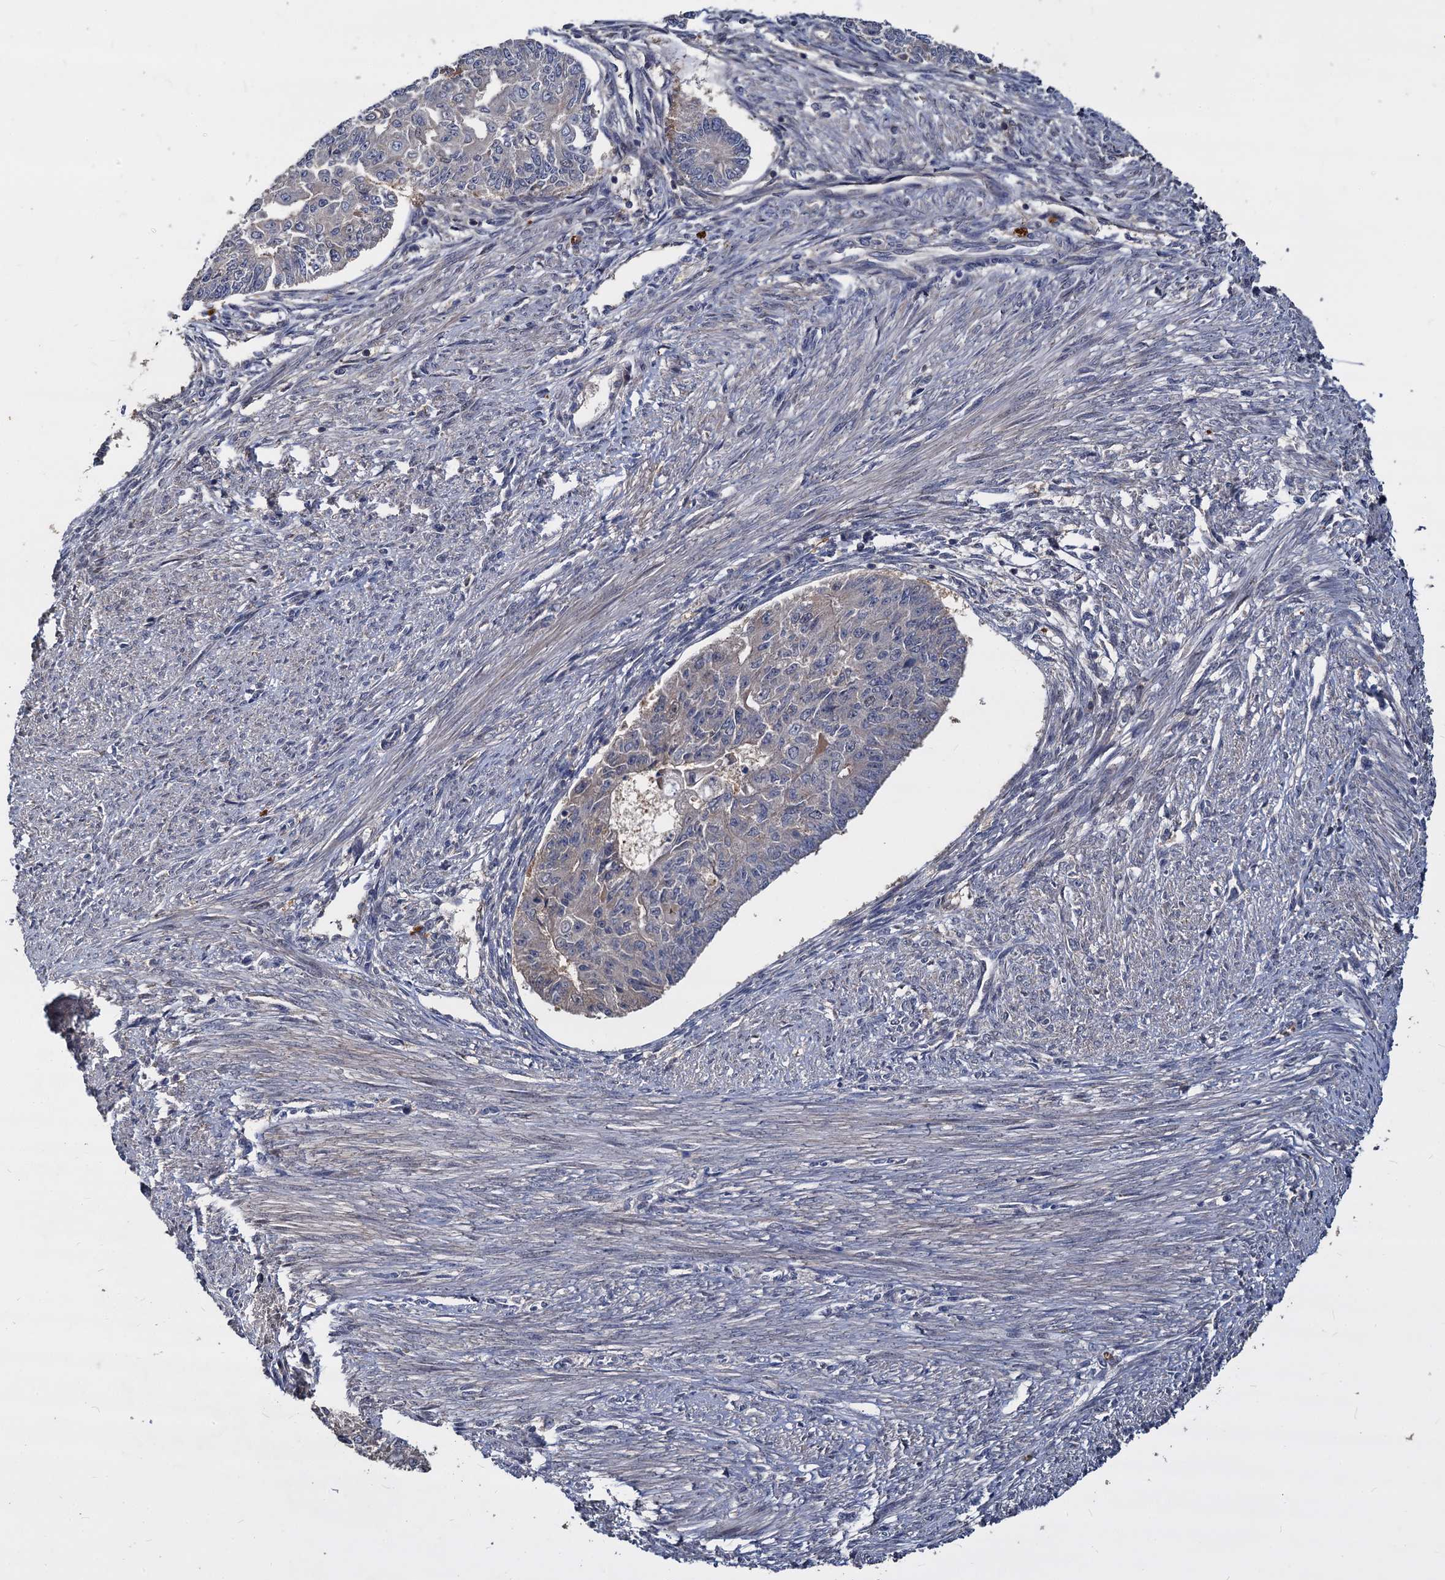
{"staining": {"intensity": "negative", "quantity": "none", "location": "none"}, "tissue": "endometrial cancer", "cell_type": "Tumor cells", "image_type": "cancer", "snomed": [{"axis": "morphology", "description": "Adenocarcinoma, NOS"}, {"axis": "topography", "description": "Endometrium"}], "caption": "Immunohistochemical staining of endometrial cancer shows no significant positivity in tumor cells. (DAB (3,3'-diaminobenzidine) immunohistochemistry (IHC) visualized using brightfield microscopy, high magnification).", "gene": "CCDC184", "patient": {"sex": "female", "age": 32}}